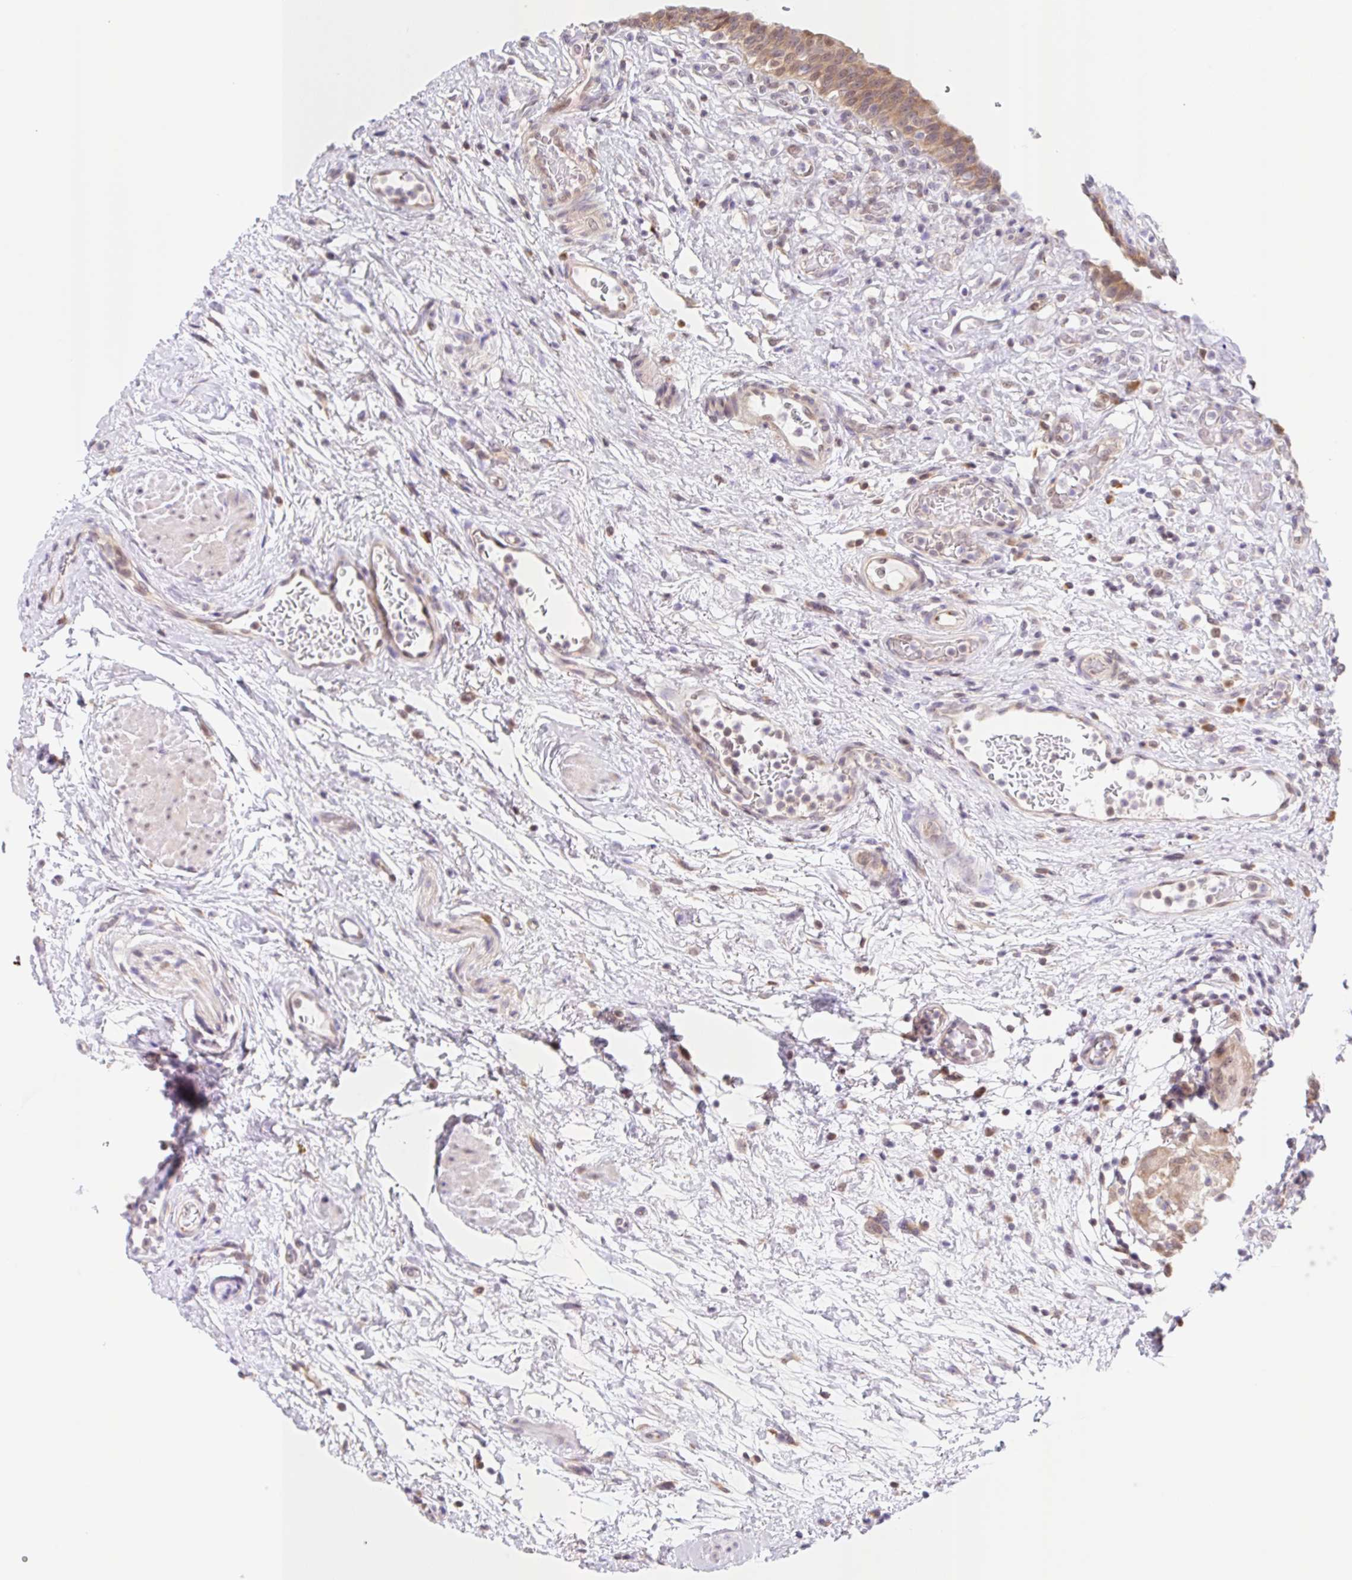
{"staining": {"intensity": "moderate", "quantity": ">75%", "location": "cytoplasmic/membranous,nuclear"}, "tissue": "urinary bladder", "cell_type": "Urothelial cells", "image_type": "normal", "snomed": [{"axis": "morphology", "description": "Normal tissue, NOS"}, {"axis": "topography", "description": "Urinary bladder"}], "caption": "Unremarkable urinary bladder reveals moderate cytoplasmic/membranous,nuclear expression in approximately >75% of urothelial cells, visualized by immunohistochemistry. (IHC, brightfield microscopy, high magnification).", "gene": "TBPL2", "patient": {"sex": "male", "age": 71}}